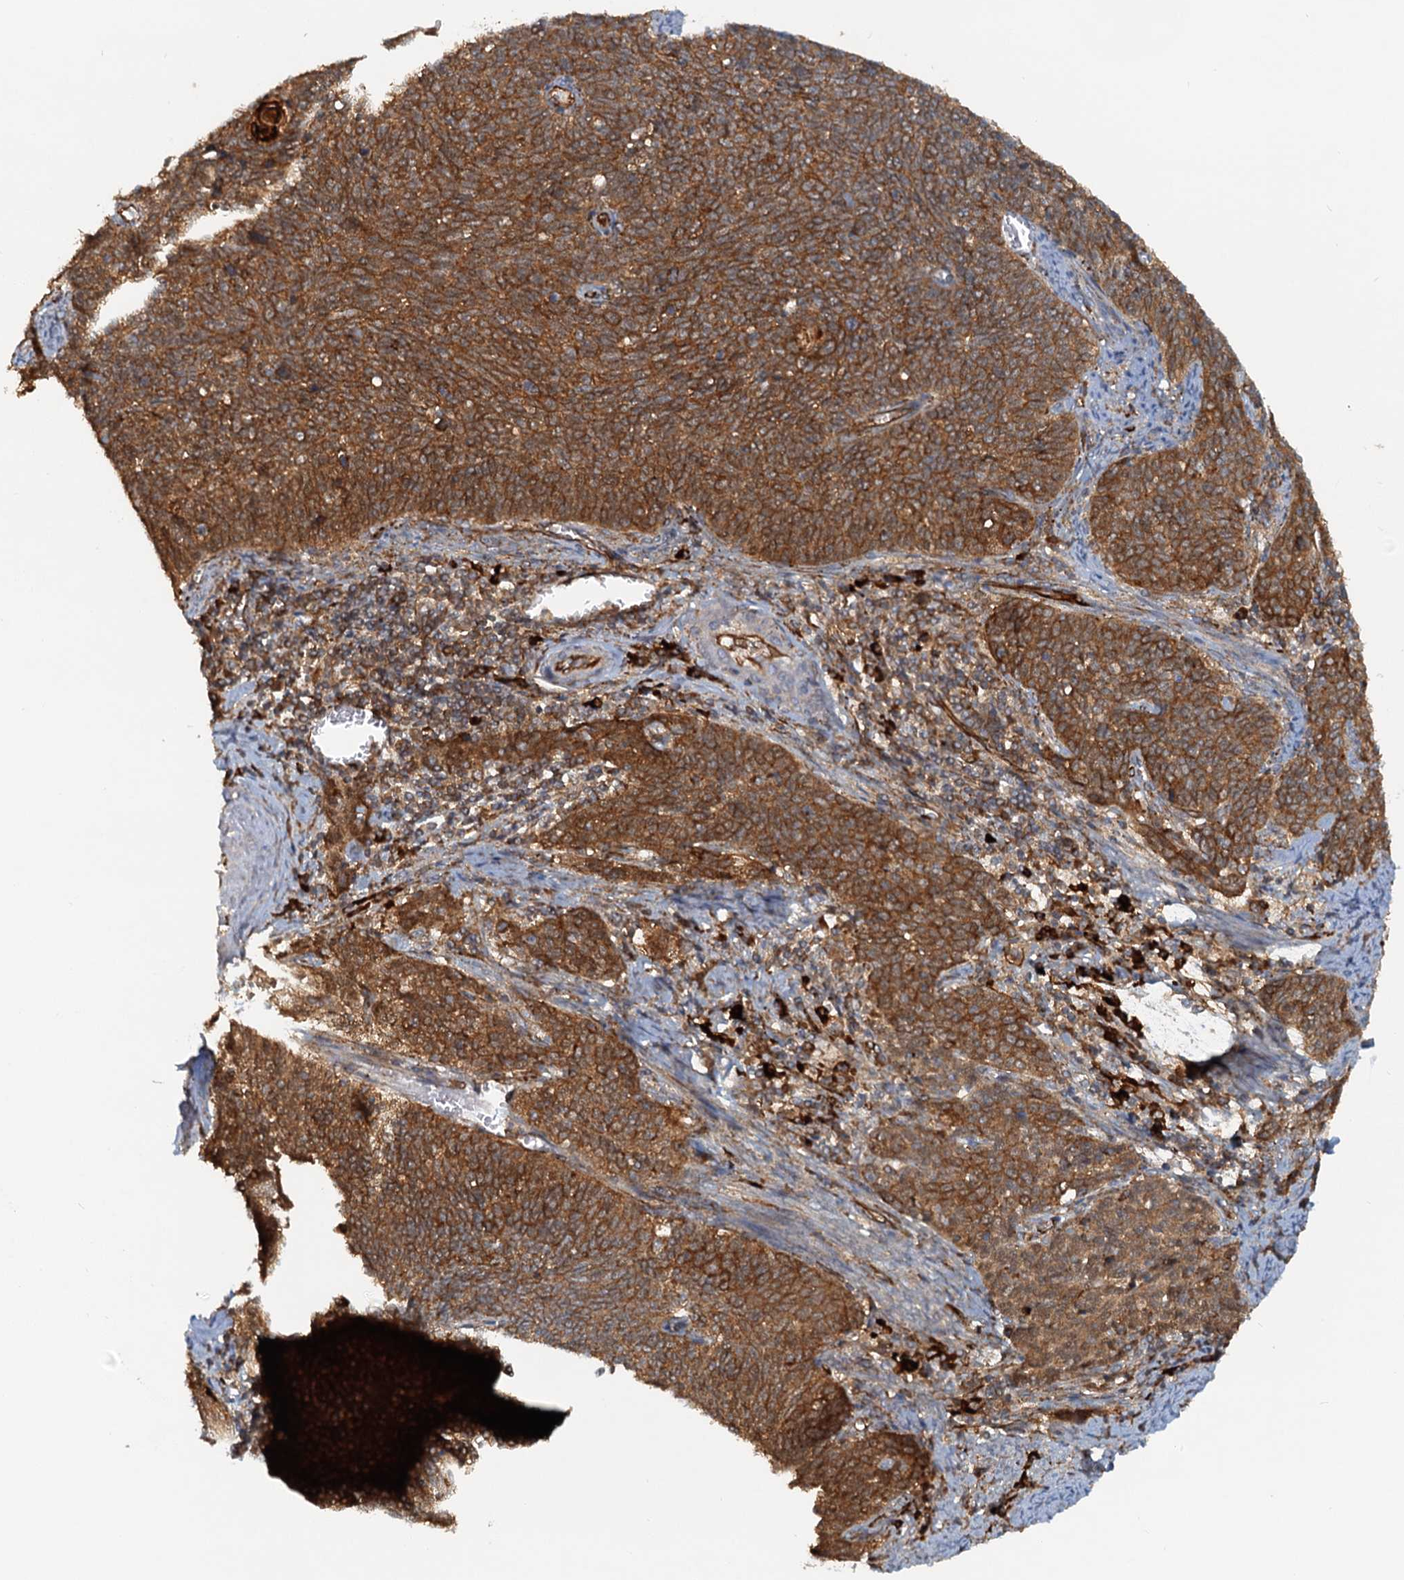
{"staining": {"intensity": "strong", "quantity": ">75%", "location": "cytoplasmic/membranous"}, "tissue": "cervical cancer", "cell_type": "Tumor cells", "image_type": "cancer", "snomed": [{"axis": "morphology", "description": "Squamous cell carcinoma, NOS"}, {"axis": "topography", "description": "Cervix"}], "caption": "The micrograph exhibits a brown stain indicating the presence of a protein in the cytoplasmic/membranous of tumor cells in cervical cancer (squamous cell carcinoma).", "gene": "NIPAL3", "patient": {"sex": "female", "age": 39}}